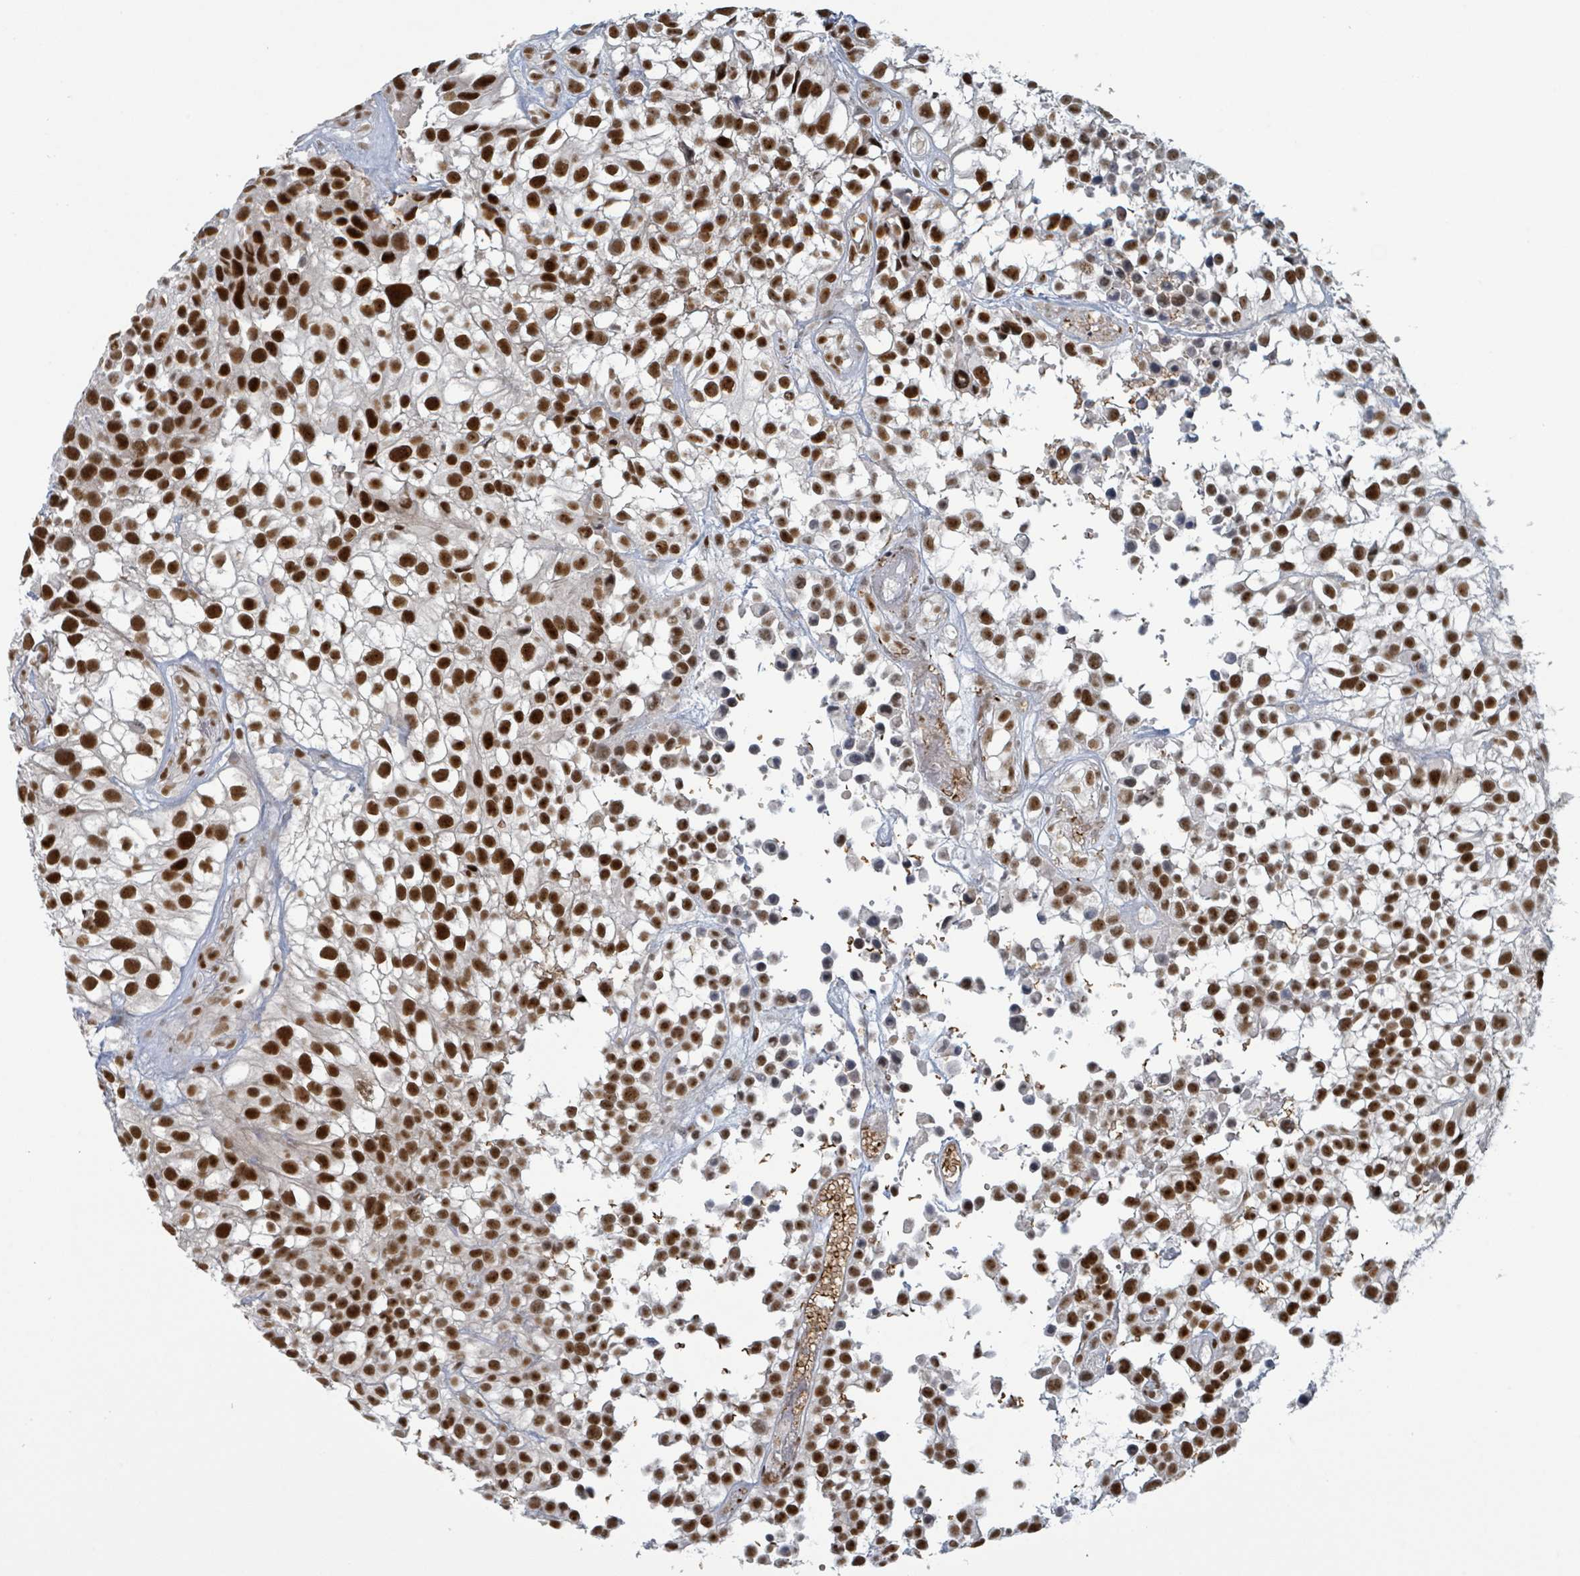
{"staining": {"intensity": "strong", "quantity": ">75%", "location": "nuclear"}, "tissue": "urothelial cancer", "cell_type": "Tumor cells", "image_type": "cancer", "snomed": [{"axis": "morphology", "description": "Urothelial carcinoma, High grade"}, {"axis": "topography", "description": "Urinary bladder"}], "caption": "Immunohistochemical staining of high-grade urothelial carcinoma reveals strong nuclear protein positivity in about >75% of tumor cells. The staining is performed using DAB (3,3'-diaminobenzidine) brown chromogen to label protein expression. The nuclei are counter-stained blue using hematoxylin.", "gene": "KLF3", "patient": {"sex": "male", "age": 56}}